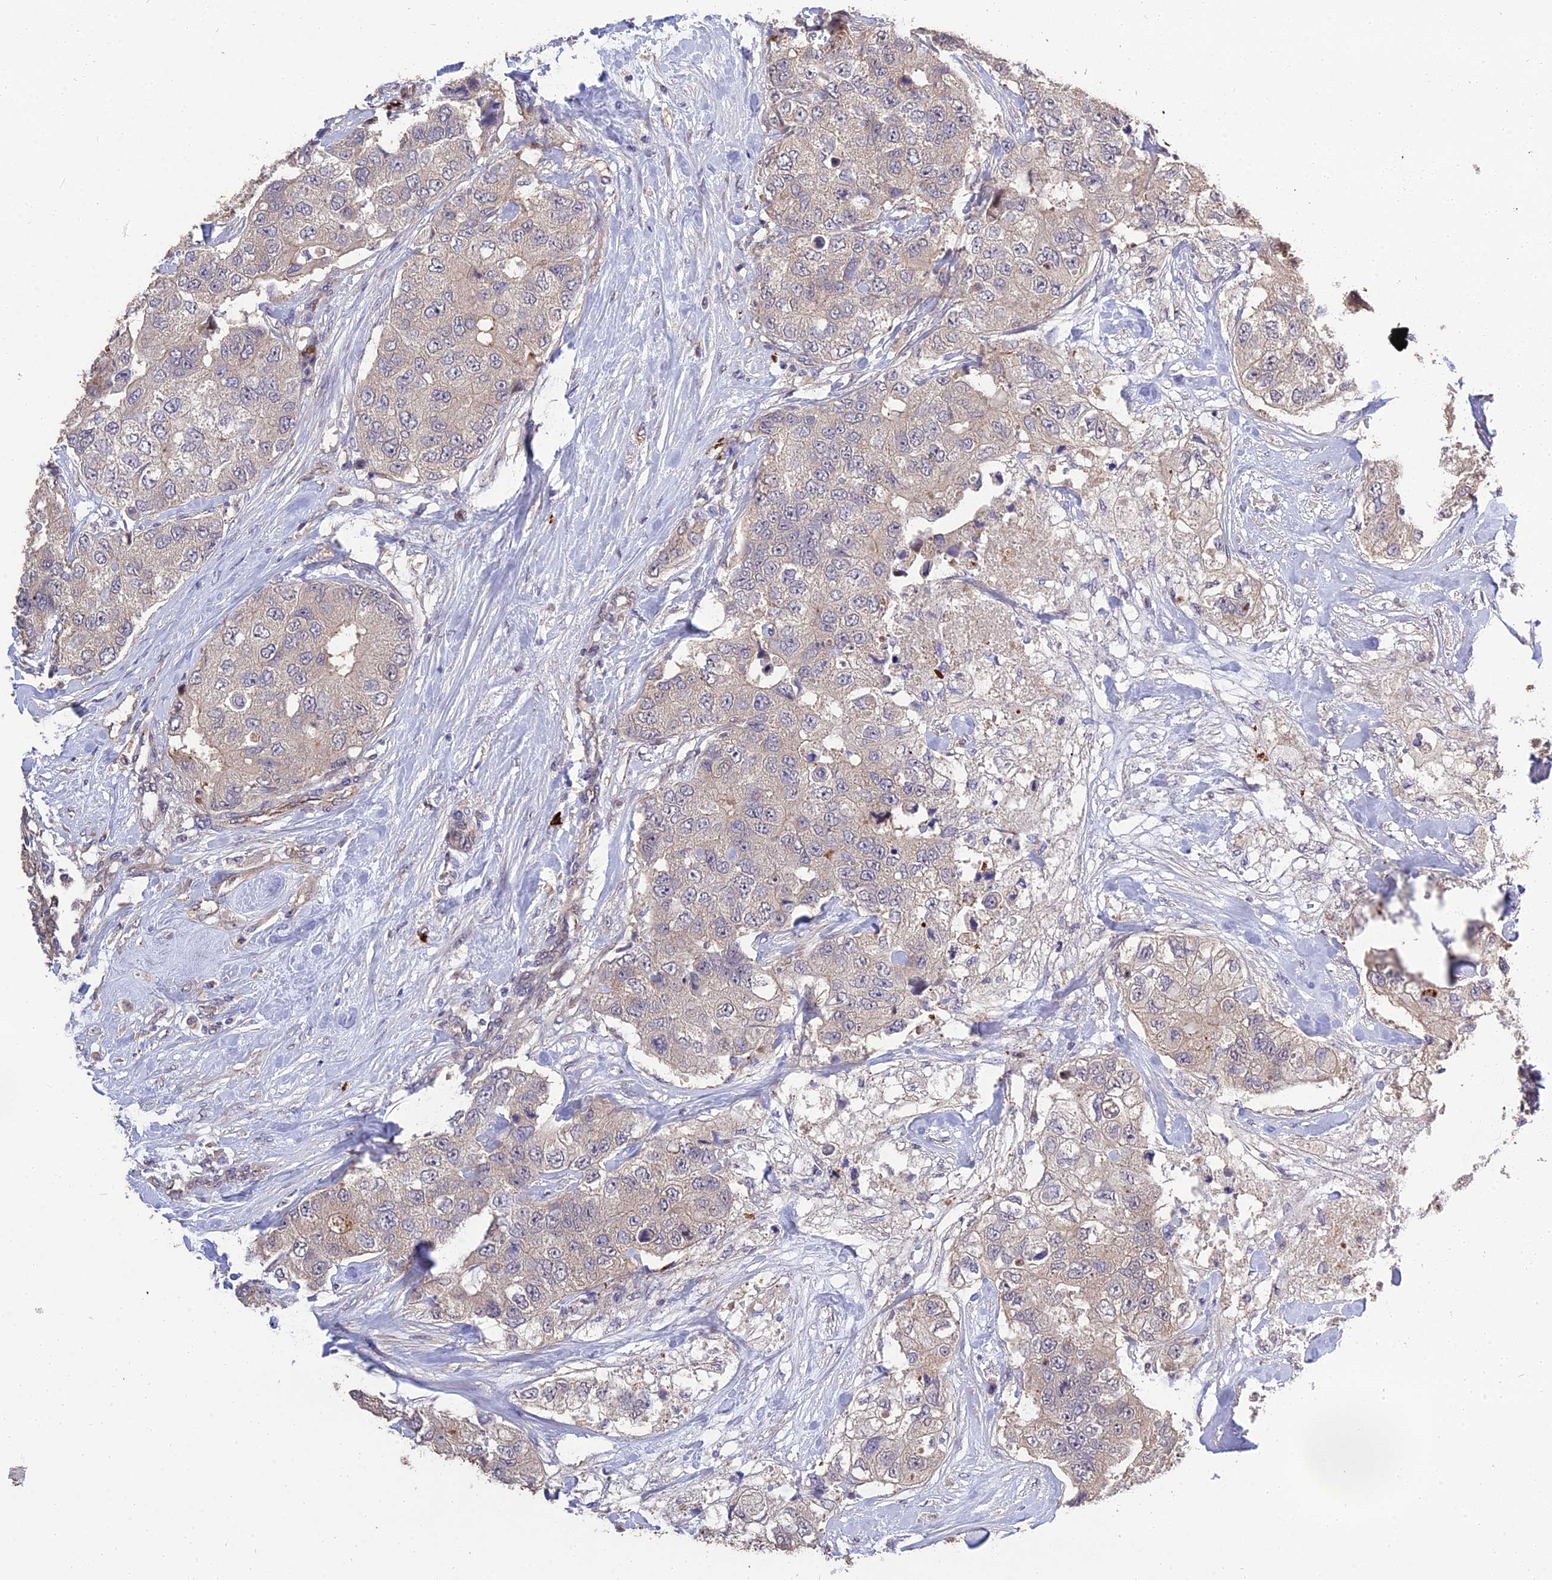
{"staining": {"intensity": "negative", "quantity": "none", "location": "none"}, "tissue": "breast cancer", "cell_type": "Tumor cells", "image_type": "cancer", "snomed": [{"axis": "morphology", "description": "Duct carcinoma"}, {"axis": "topography", "description": "Breast"}], "caption": "Human invasive ductal carcinoma (breast) stained for a protein using IHC exhibits no staining in tumor cells.", "gene": "MFSD2A", "patient": {"sex": "female", "age": 62}}